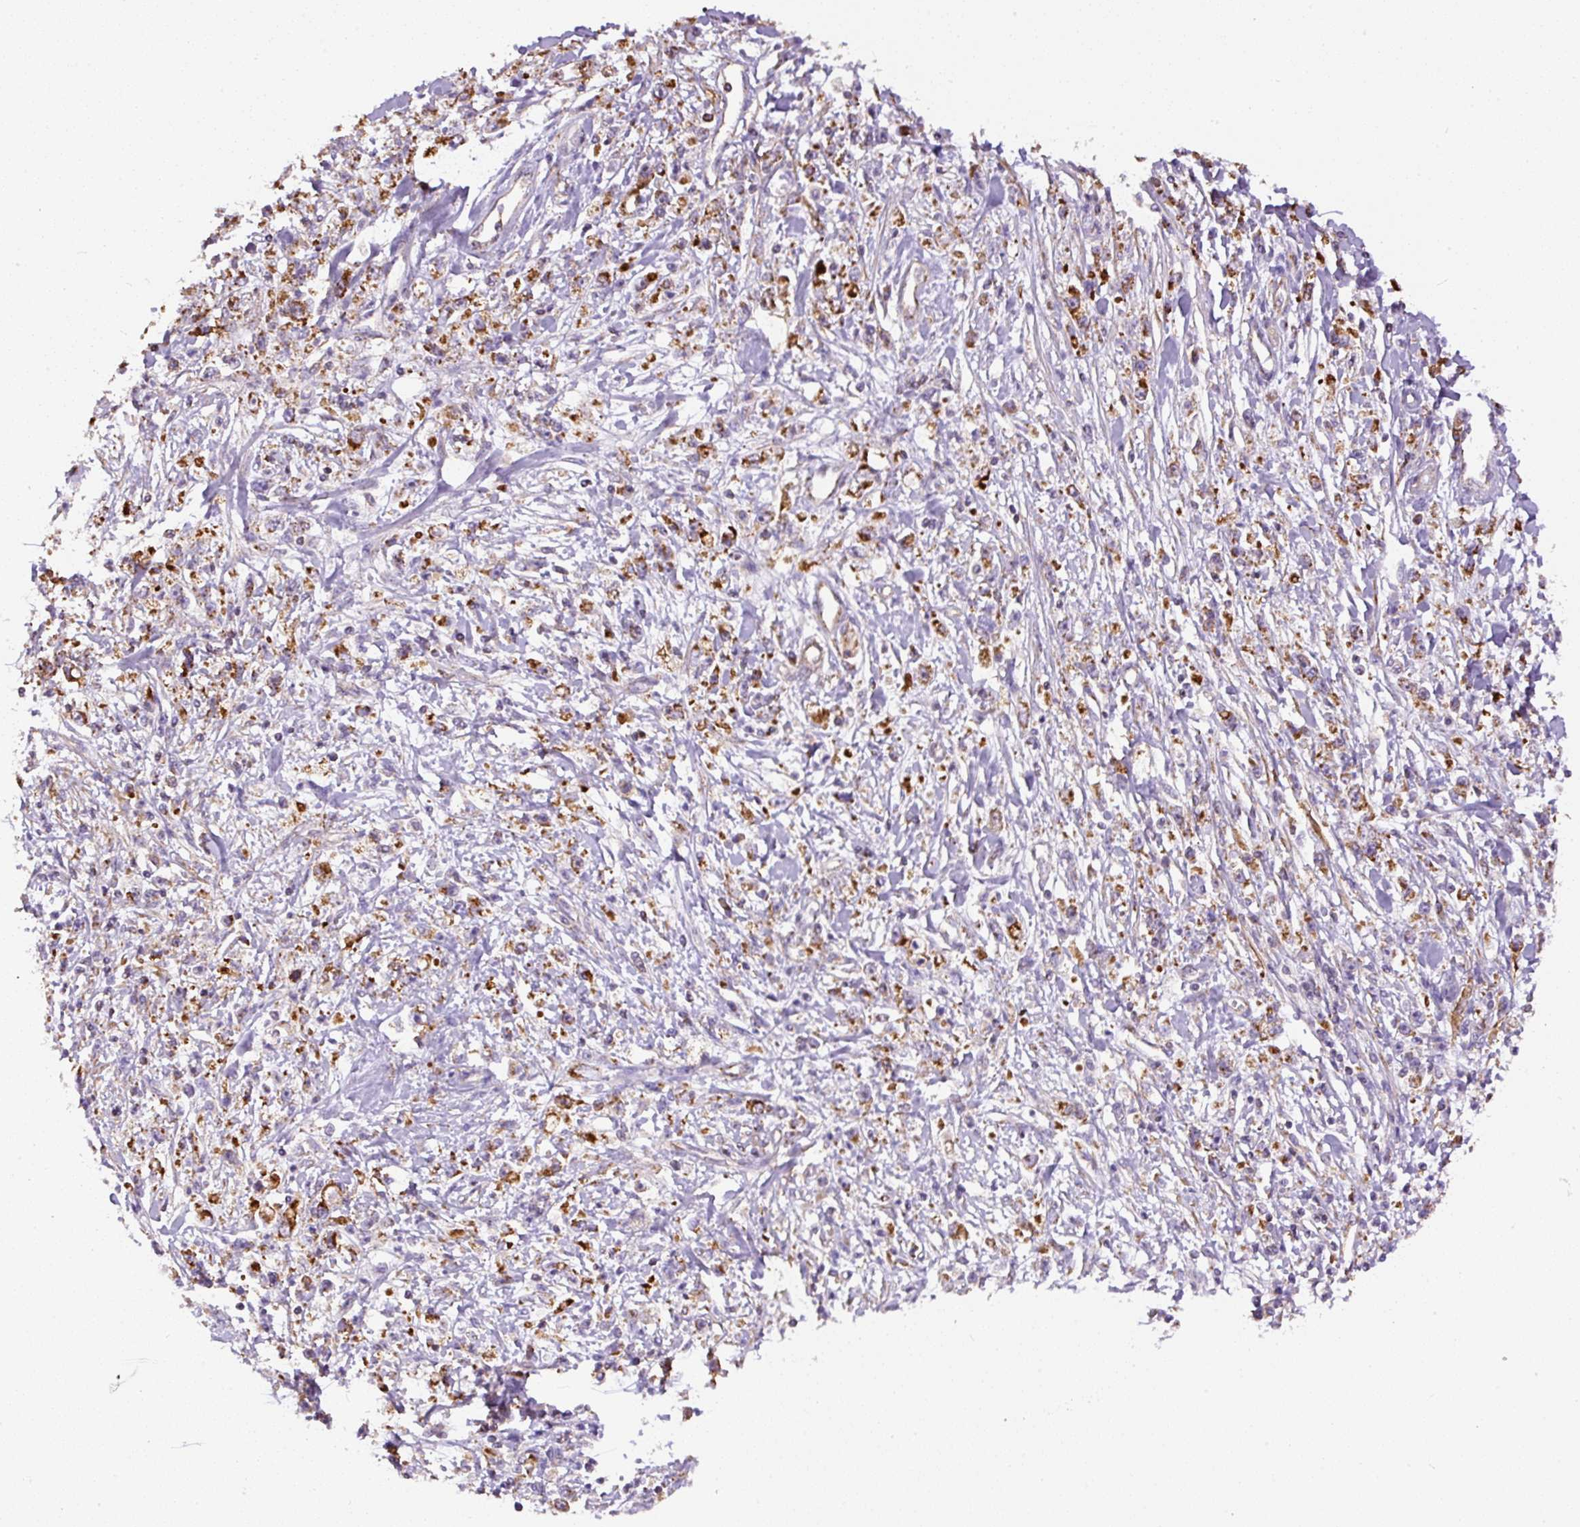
{"staining": {"intensity": "strong", "quantity": ">75%", "location": "cytoplasmic/membranous"}, "tissue": "stomach cancer", "cell_type": "Tumor cells", "image_type": "cancer", "snomed": [{"axis": "morphology", "description": "Adenocarcinoma, NOS"}, {"axis": "topography", "description": "Stomach"}], "caption": "Brown immunohistochemical staining in adenocarcinoma (stomach) exhibits strong cytoplasmic/membranous expression in approximately >75% of tumor cells.", "gene": "NDUFAF2", "patient": {"sex": "female", "age": 59}}